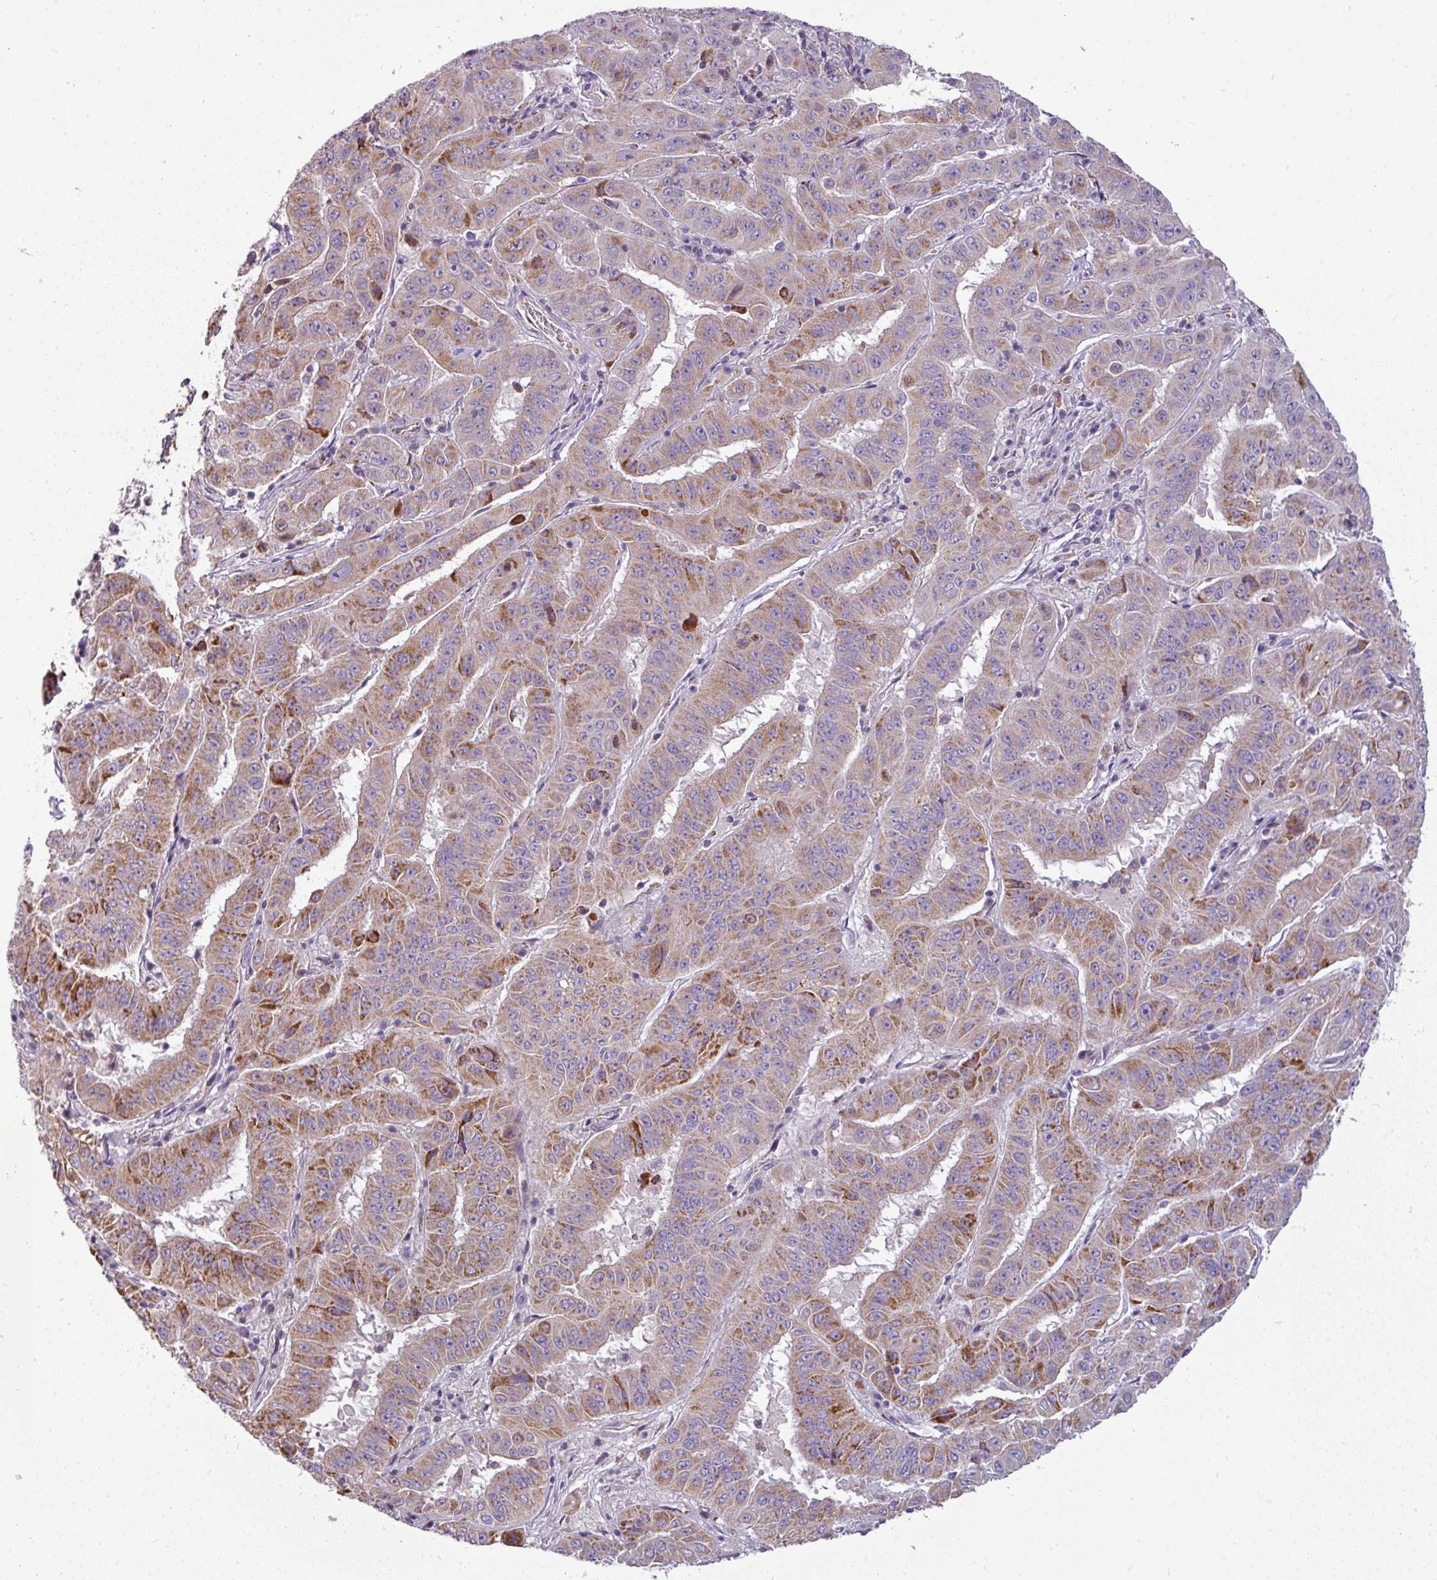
{"staining": {"intensity": "moderate", "quantity": ">75%", "location": "cytoplasmic/membranous"}, "tissue": "pancreatic cancer", "cell_type": "Tumor cells", "image_type": "cancer", "snomed": [{"axis": "morphology", "description": "Adenocarcinoma, NOS"}, {"axis": "topography", "description": "Pancreas"}], "caption": "Protein expression analysis of pancreatic cancer demonstrates moderate cytoplasmic/membranous expression in about >75% of tumor cells. (DAB (3,3'-diaminobenzidine) IHC with brightfield microscopy, high magnification).", "gene": "PNMA6A", "patient": {"sex": "male", "age": 63}}